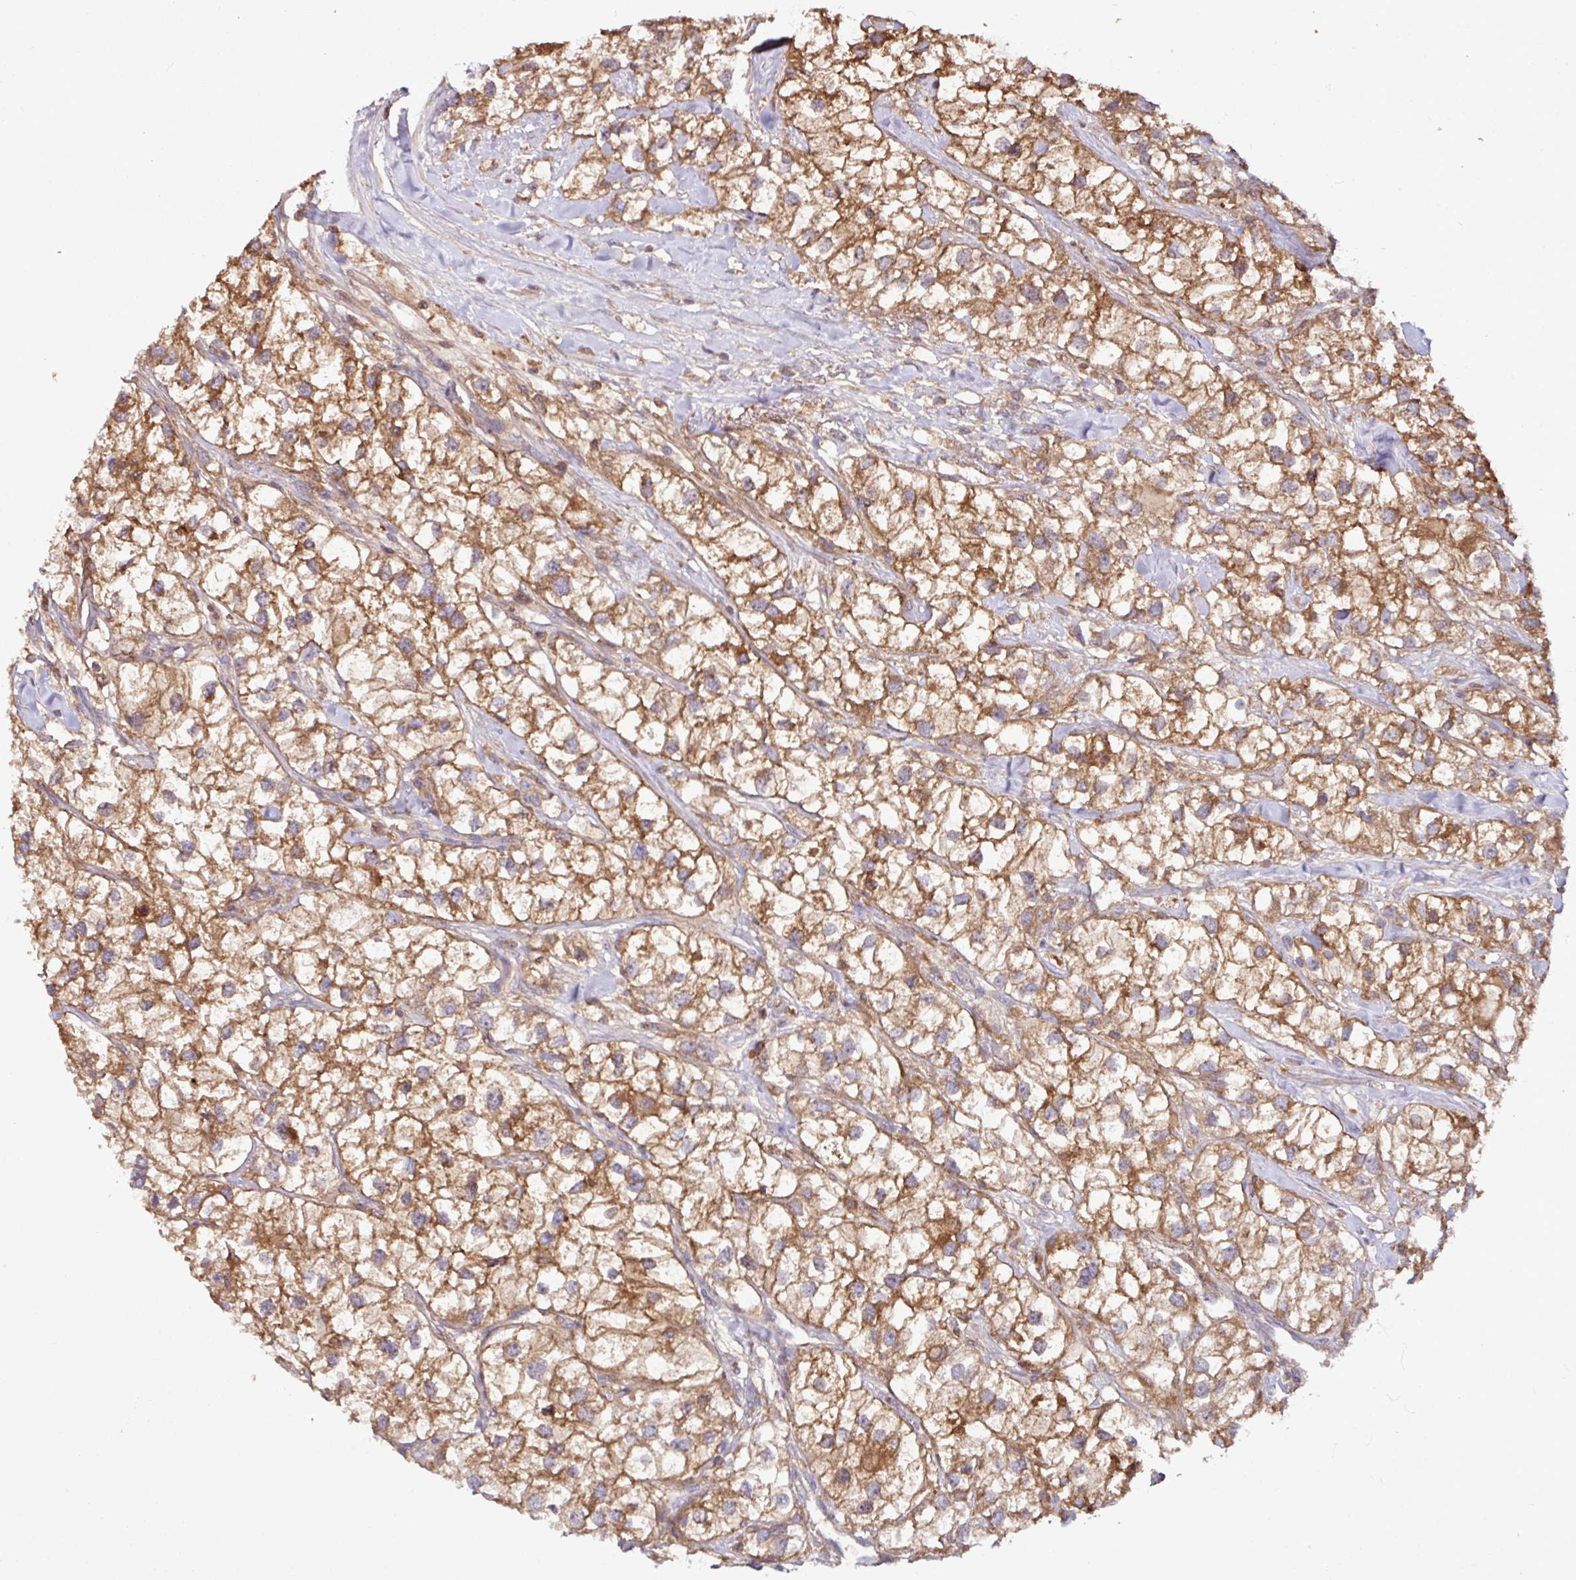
{"staining": {"intensity": "moderate", "quantity": ">75%", "location": "cytoplasmic/membranous"}, "tissue": "renal cancer", "cell_type": "Tumor cells", "image_type": "cancer", "snomed": [{"axis": "morphology", "description": "Adenocarcinoma, NOS"}, {"axis": "topography", "description": "Kidney"}], "caption": "Human renal cancer stained for a protein (brown) reveals moderate cytoplasmic/membranous positive staining in approximately >75% of tumor cells.", "gene": "GNPDA1", "patient": {"sex": "male", "age": 59}}